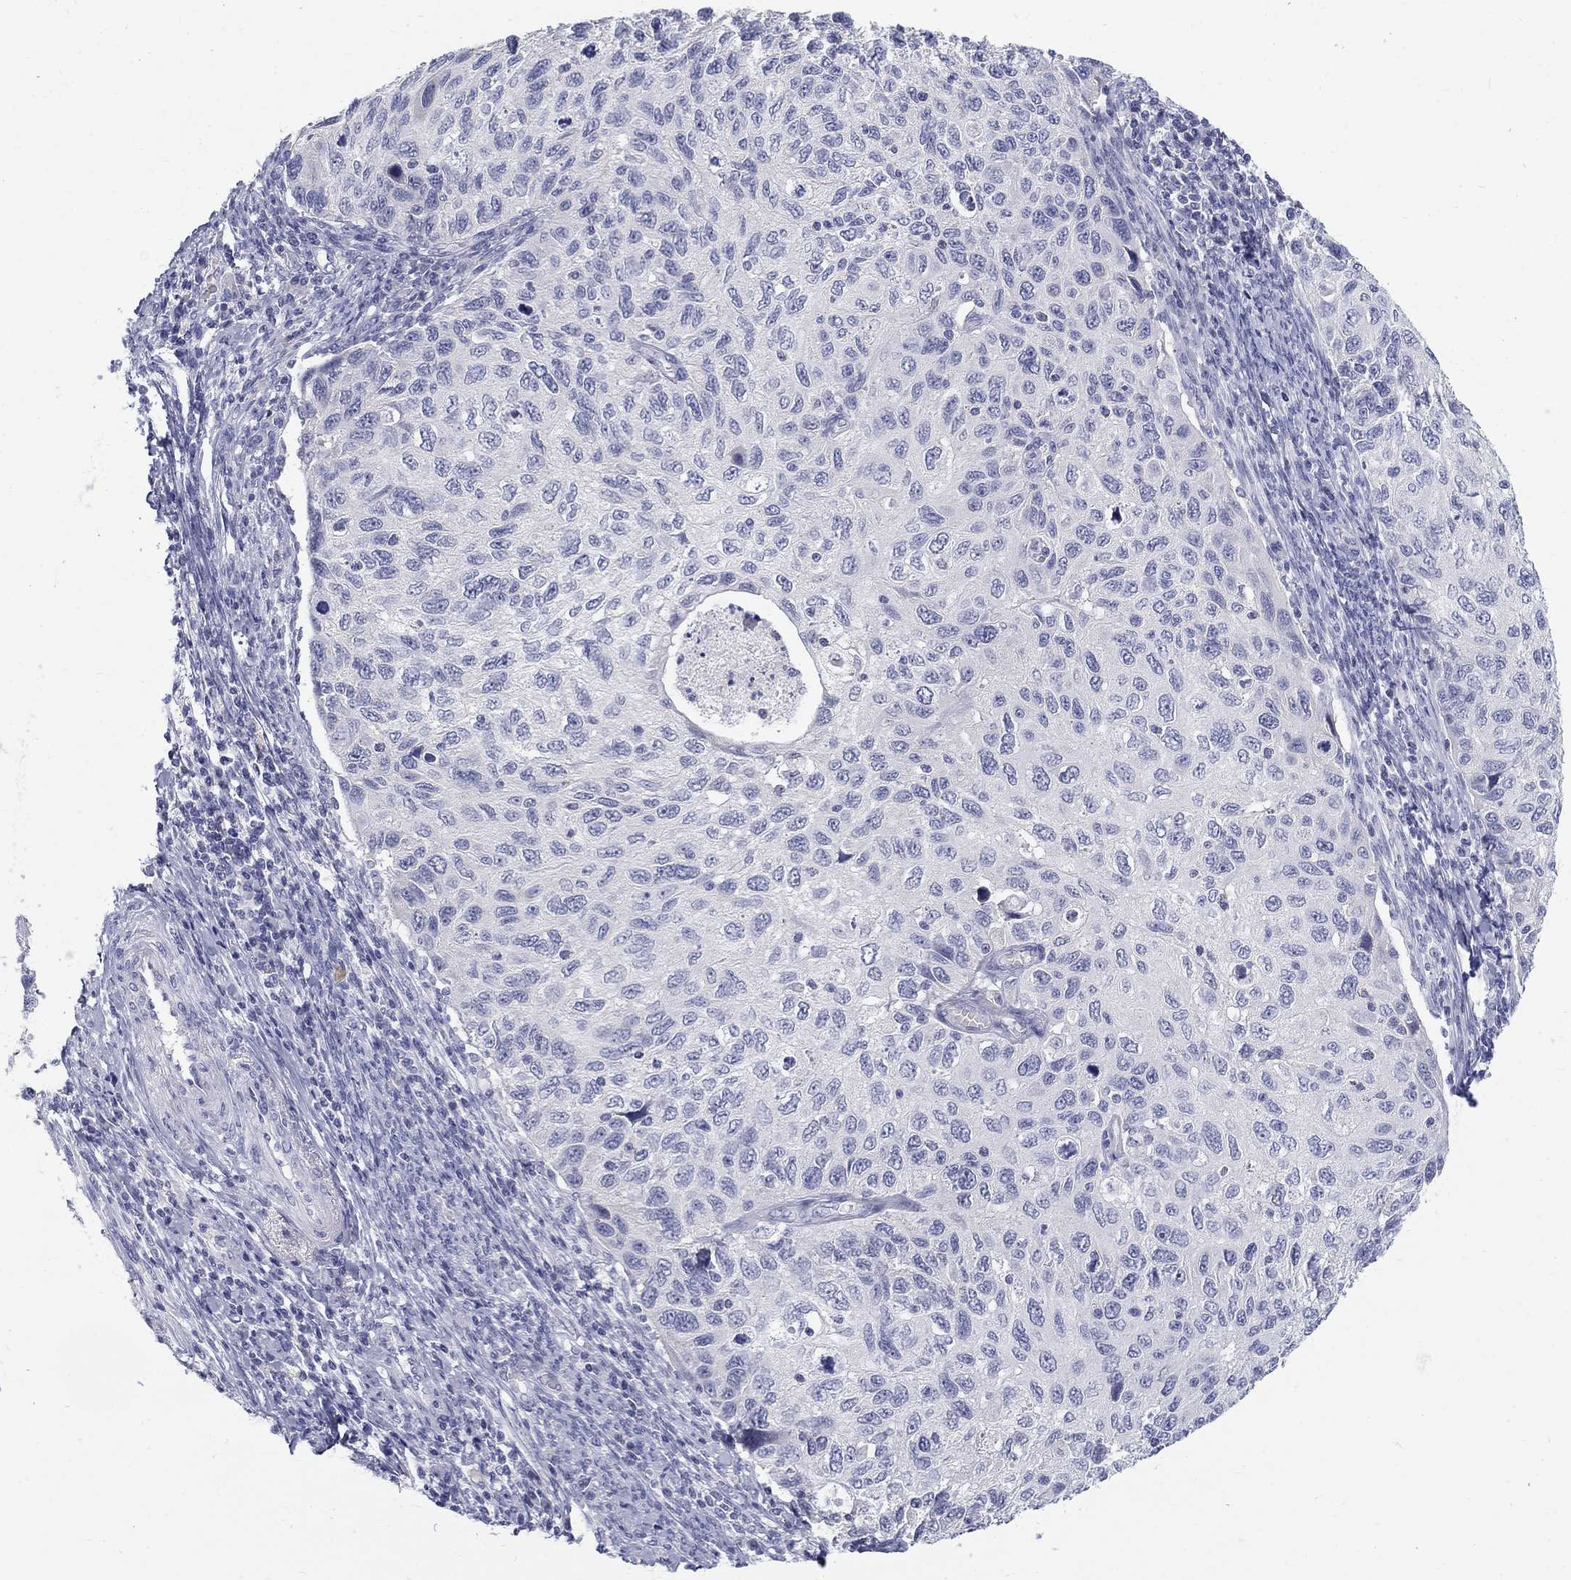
{"staining": {"intensity": "negative", "quantity": "none", "location": "none"}, "tissue": "cervical cancer", "cell_type": "Tumor cells", "image_type": "cancer", "snomed": [{"axis": "morphology", "description": "Squamous cell carcinoma, NOS"}, {"axis": "topography", "description": "Cervix"}], "caption": "Immunohistochemistry (IHC) of human cervical cancer reveals no staining in tumor cells.", "gene": "MAGEB6", "patient": {"sex": "female", "age": 70}}